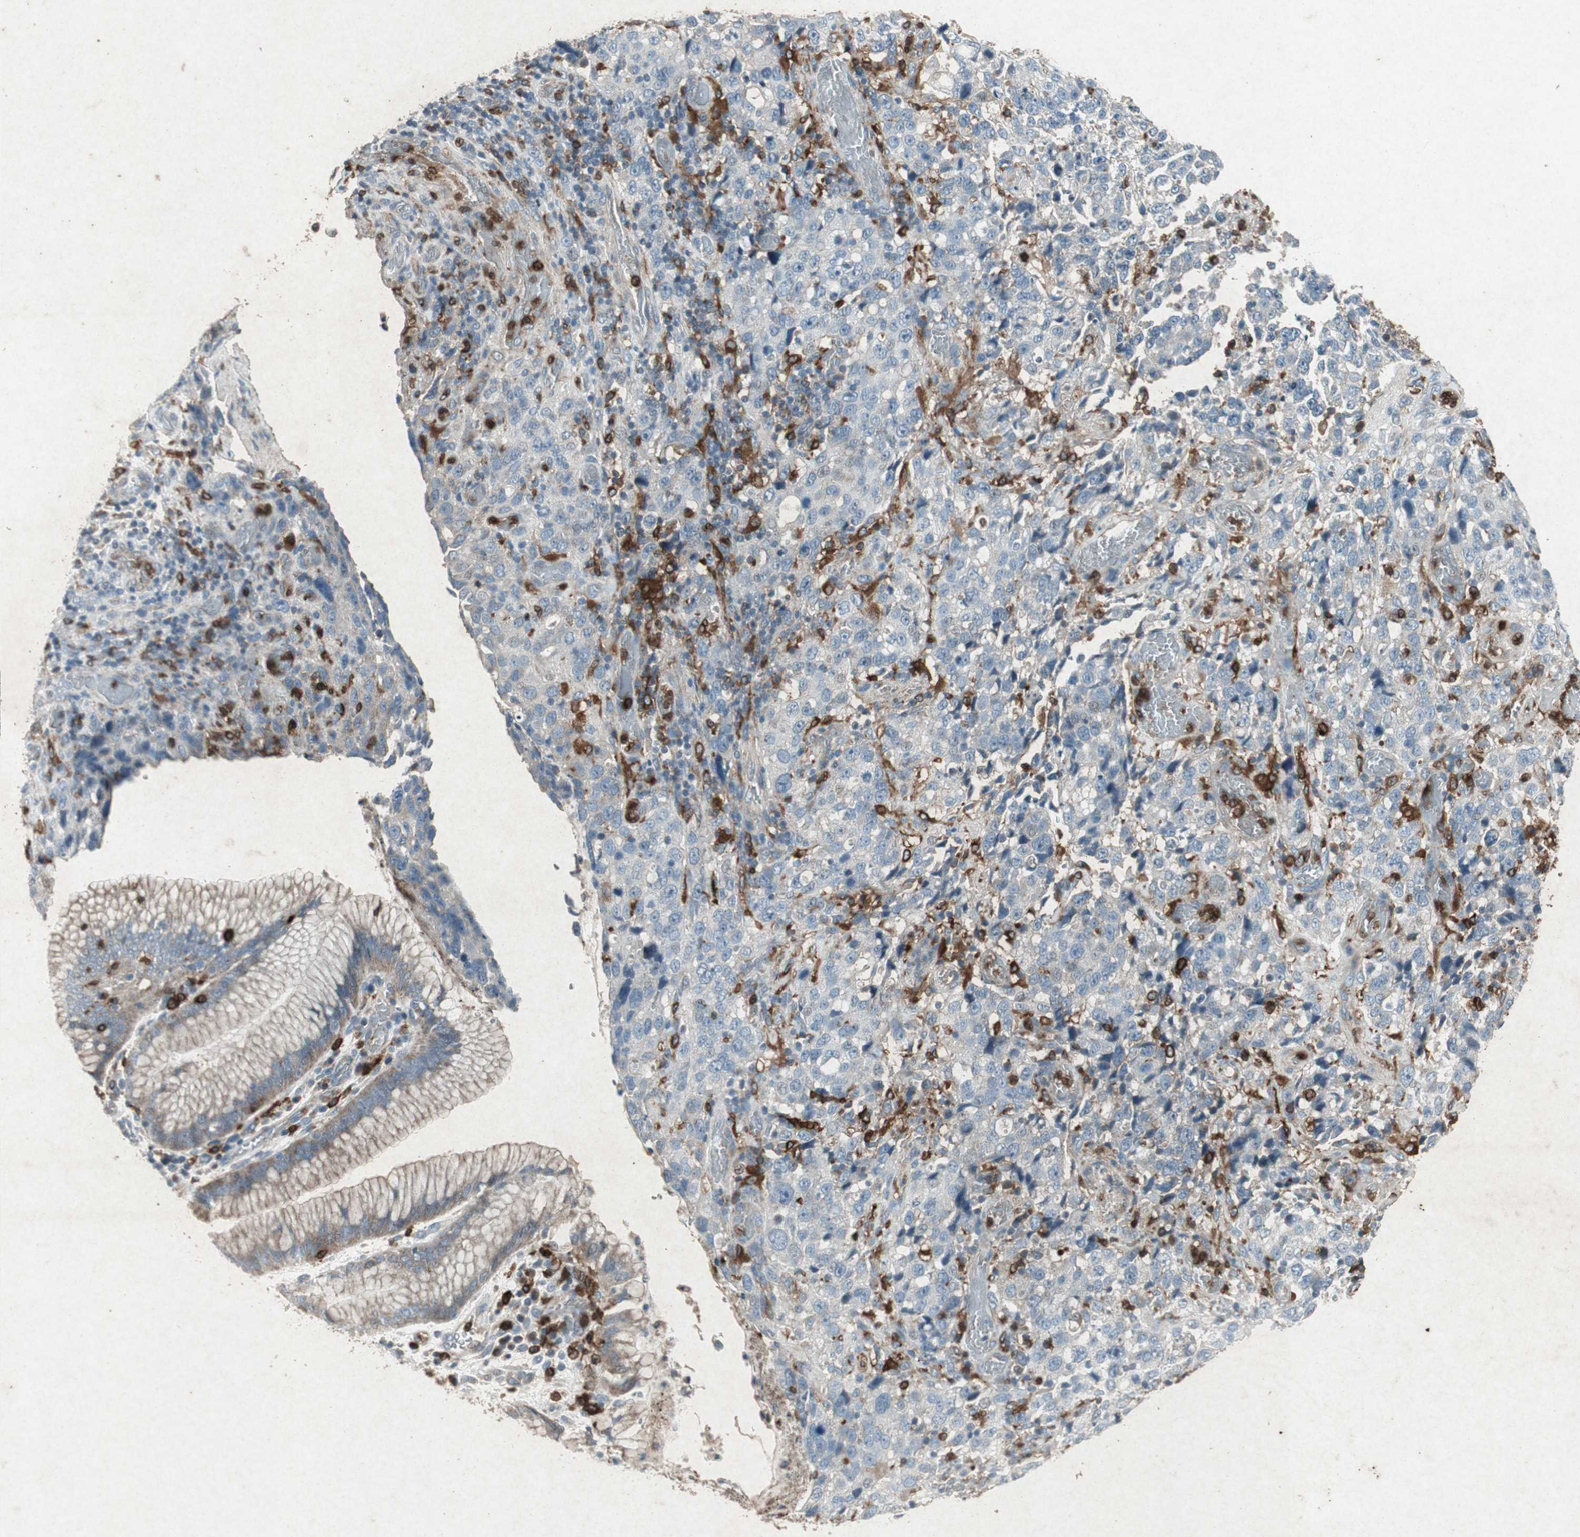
{"staining": {"intensity": "weak", "quantity": "25%-75%", "location": "cytoplasmic/membranous"}, "tissue": "stomach cancer", "cell_type": "Tumor cells", "image_type": "cancer", "snomed": [{"axis": "morphology", "description": "Normal tissue, NOS"}, {"axis": "morphology", "description": "Adenocarcinoma, NOS"}, {"axis": "topography", "description": "Stomach"}], "caption": "Protein analysis of stomach cancer tissue exhibits weak cytoplasmic/membranous staining in about 25%-75% of tumor cells. (DAB (3,3'-diaminobenzidine) IHC, brown staining for protein, blue staining for nuclei).", "gene": "TYROBP", "patient": {"sex": "male", "age": 48}}